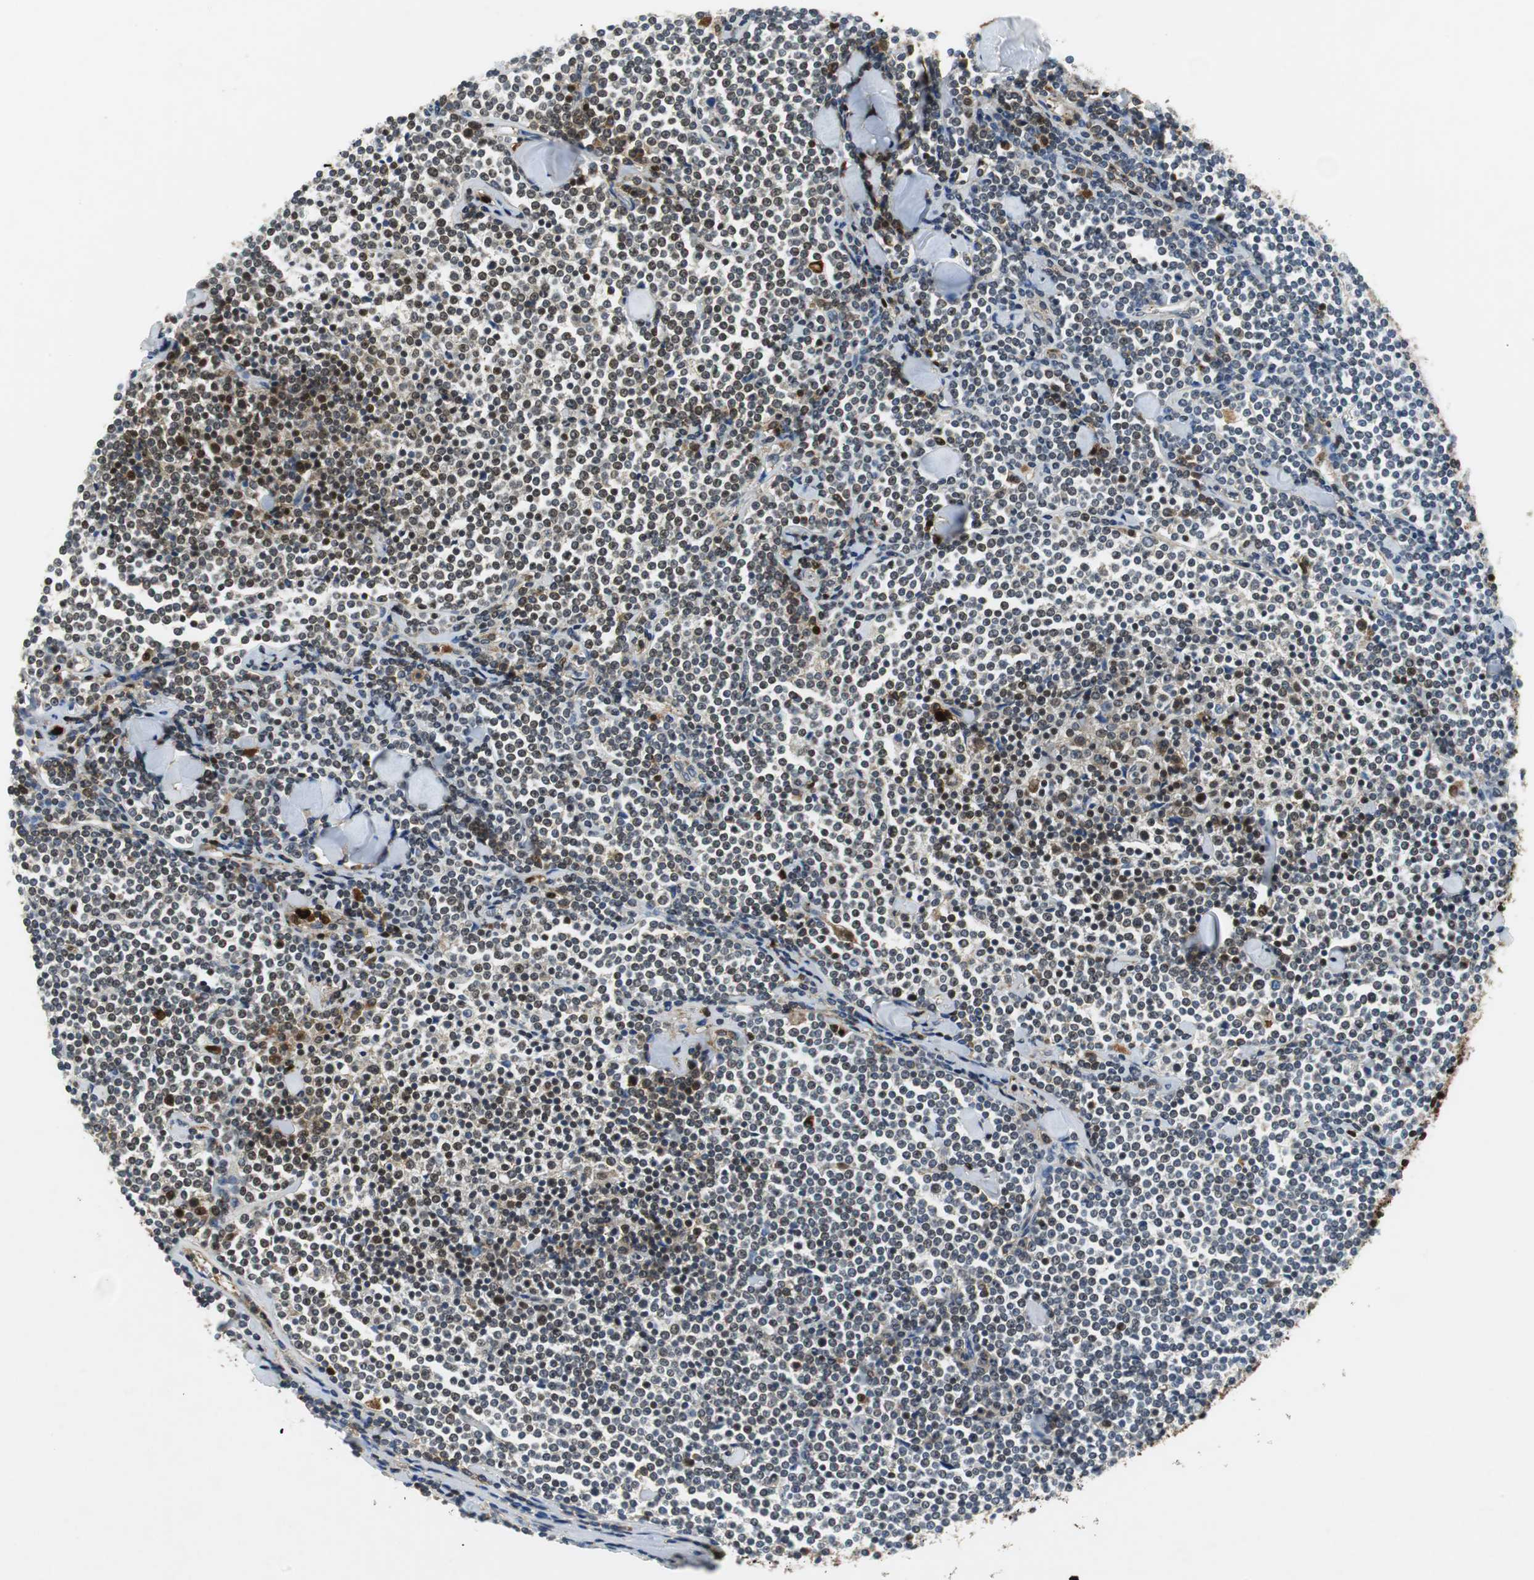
{"staining": {"intensity": "weak", "quantity": ">75%", "location": "nuclear"}, "tissue": "lymphoma", "cell_type": "Tumor cells", "image_type": "cancer", "snomed": [{"axis": "morphology", "description": "Malignant lymphoma, non-Hodgkin's type, Low grade"}, {"axis": "topography", "description": "Soft tissue"}], "caption": "This is an image of immunohistochemistry staining of lymphoma, which shows weak positivity in the nuclear of tumor cells.", "gene": "ORM1", "patient": {"sex": "male", "age": 92}}